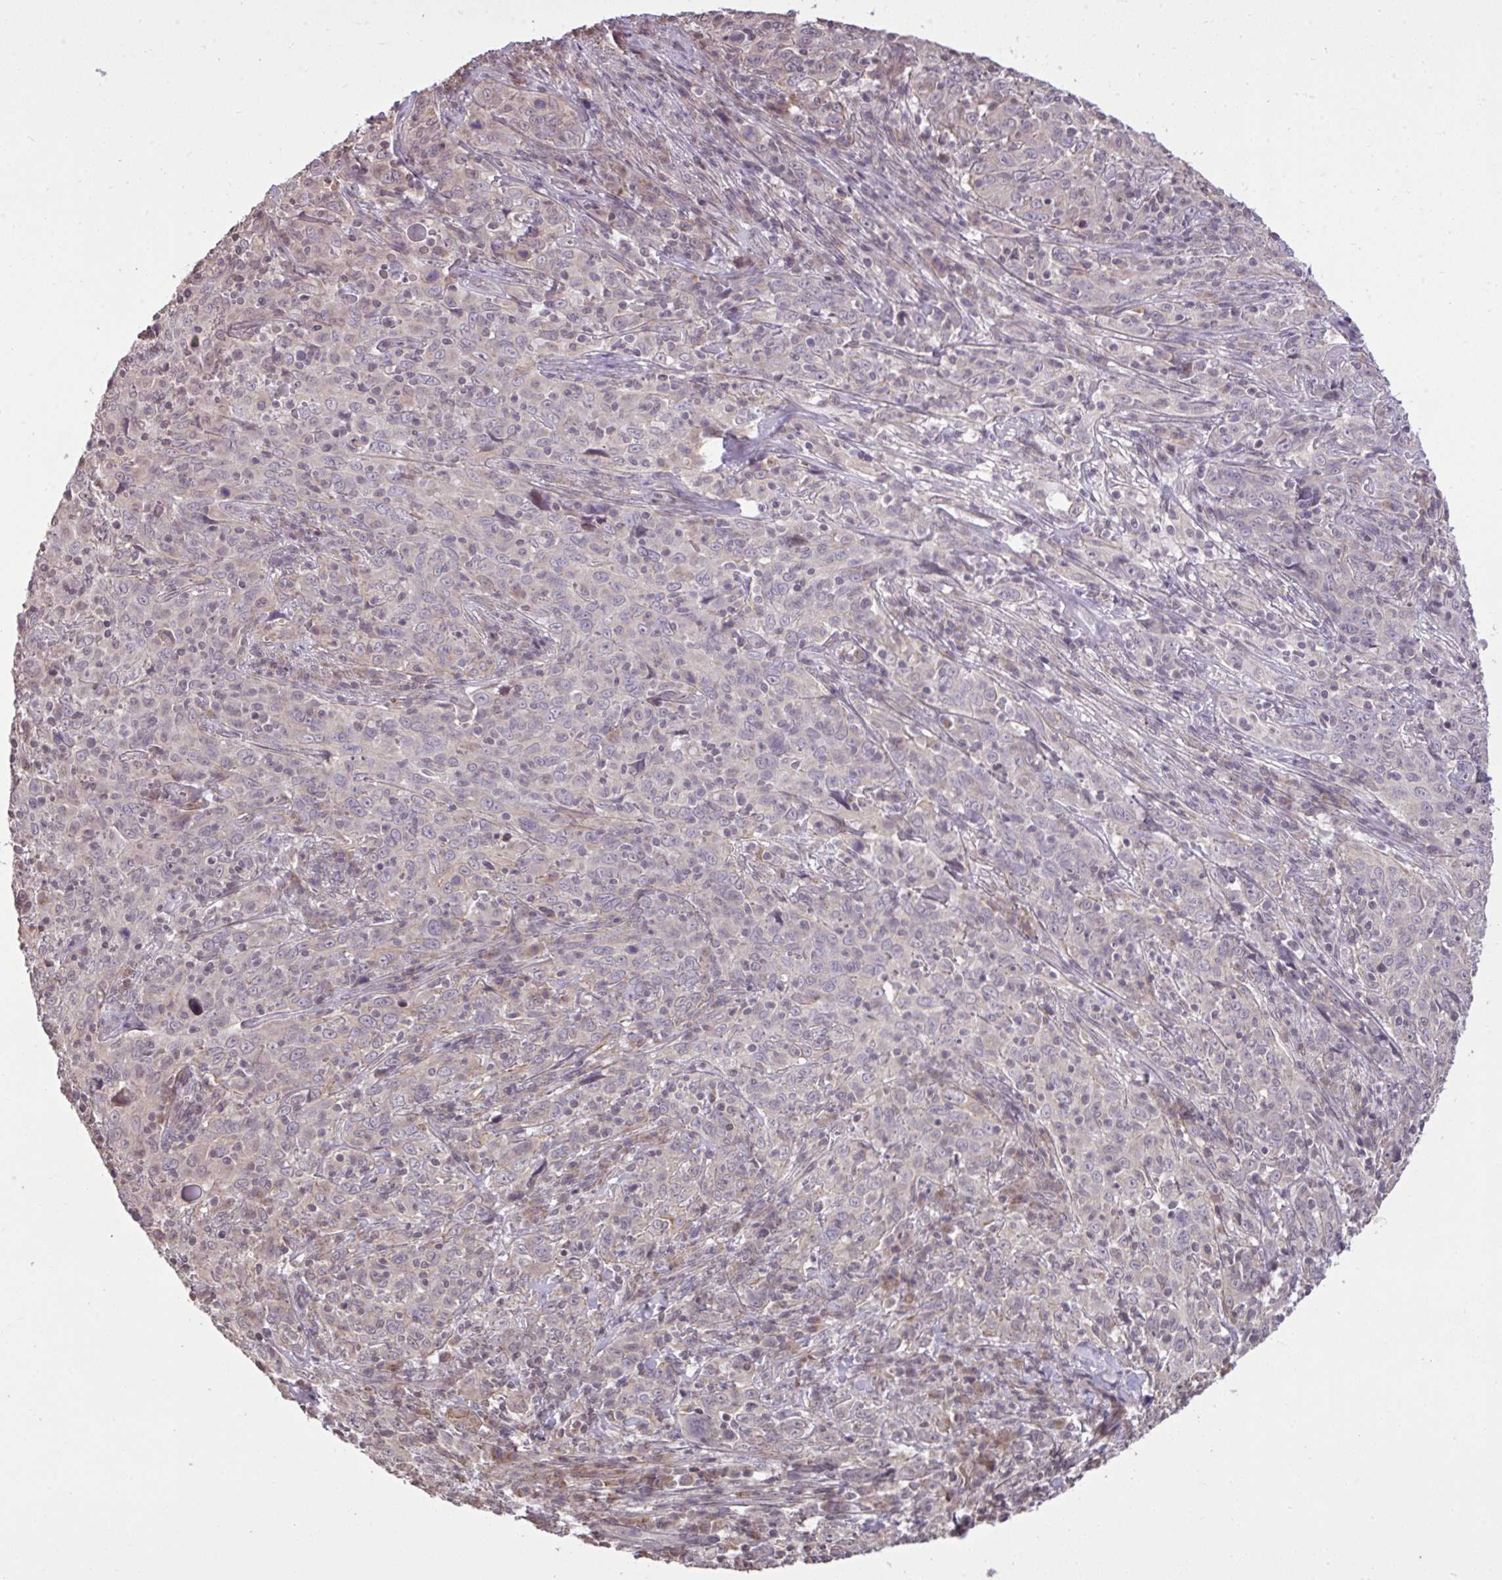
{"staining": {"intensity": "negative", "quantity": "none", "location": "none"}, "tissue": "cervical cancer", "cell_type": "Tumor cells", "image_type": "cancer", "snomed": [{"axis": "morphology", "description": "Squamous cell carcinoma, NOS"}, {"axis": "topography", "description": "Cervix"}], "caption": "Immunohistochemical staining of human cervical cancer (squamous cell carcinoma) exhibits no significant expression in tumor cells.", "gene": "CYP20A1", "patient": {"sex": "female", "age": 46}}